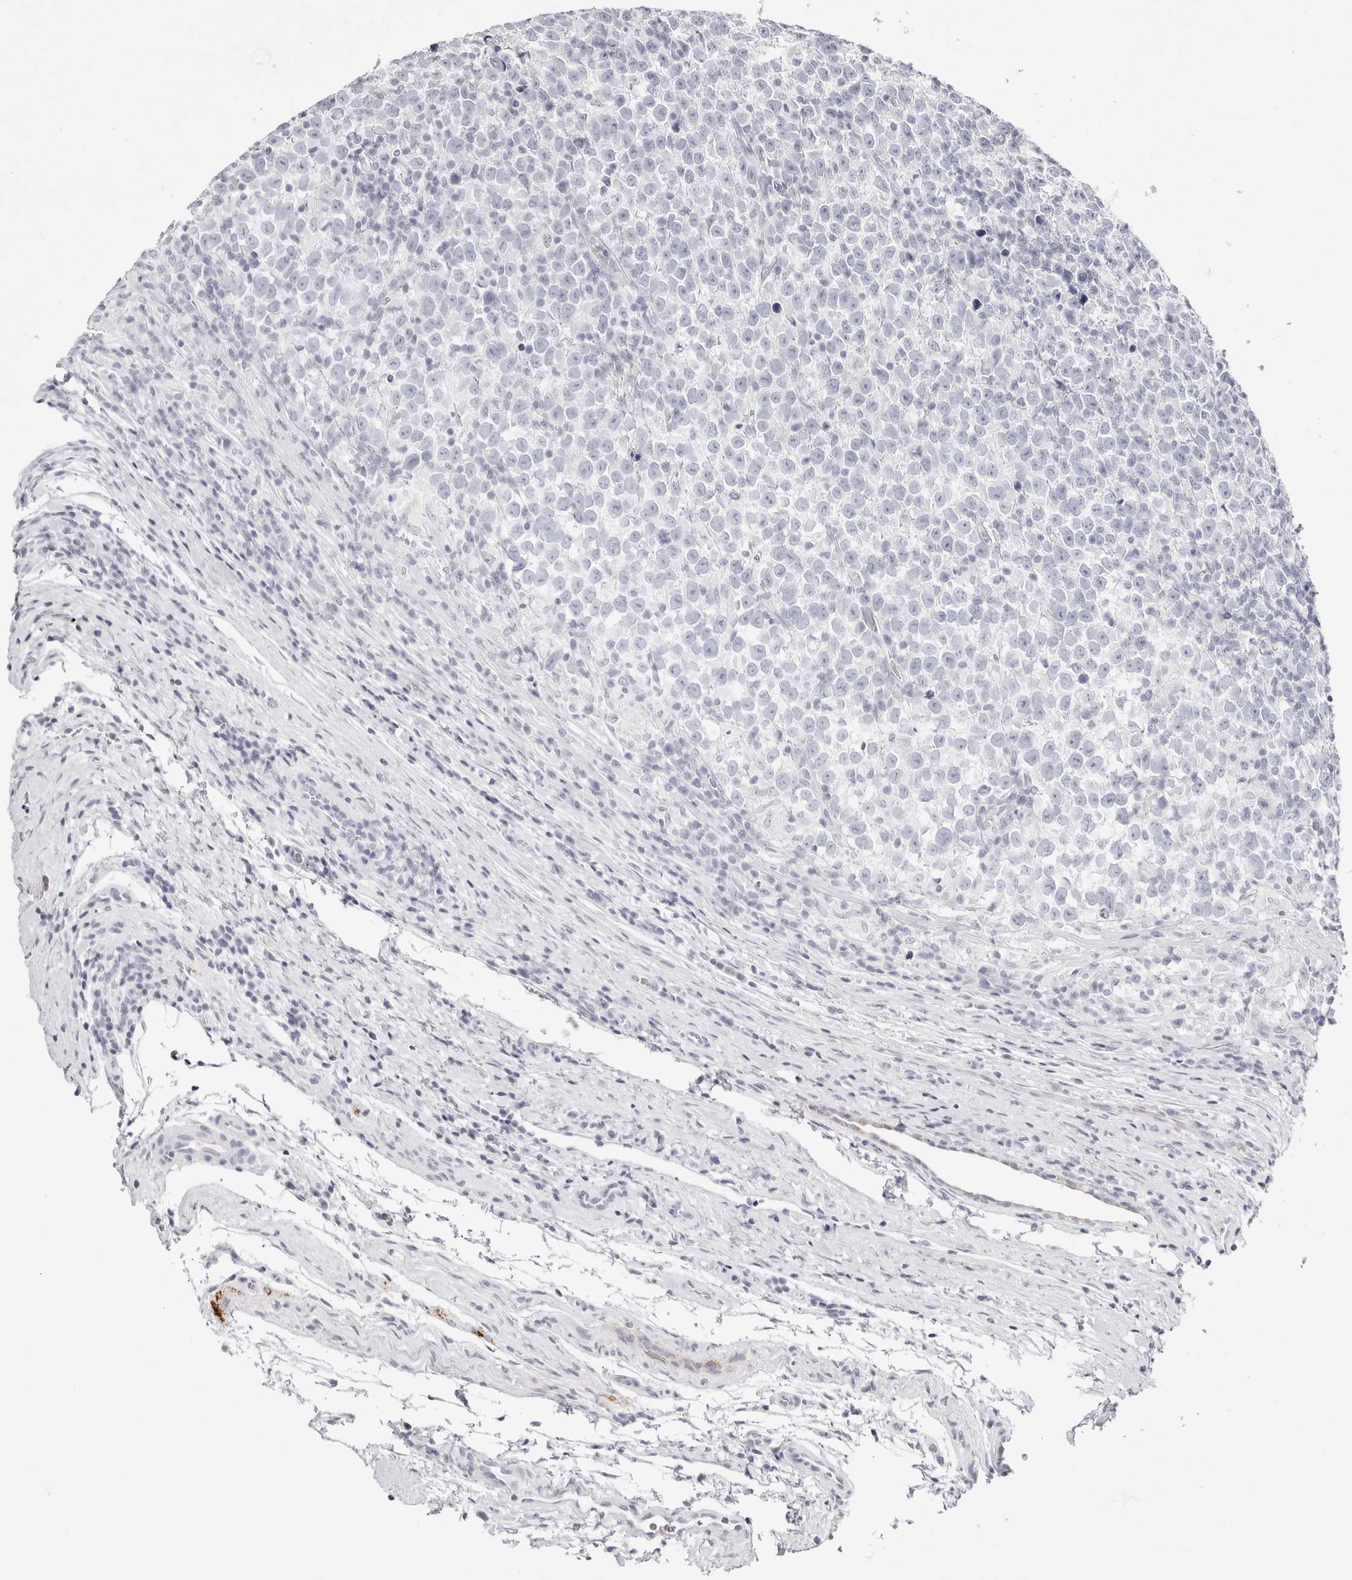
{"staining": {"intensity": "negative", "quantity": "none", "location": "none"}, "tissue": "testis cancer", "cell_type": "Tumor cells", "image_type": "cancer", "snomed": [{"axis": "morphology", "description": "Normal tissue, NOS"}, {"axis": "morphology", "description": "Seminoma, NOS"}, {"axis": "topography", "description": "Testis"}], "caption": "Tumor cells are negative for brown protein staining in testis cancer.", "gene": "GARIN1A", "patient": {"sex": "male", "age": 43}}